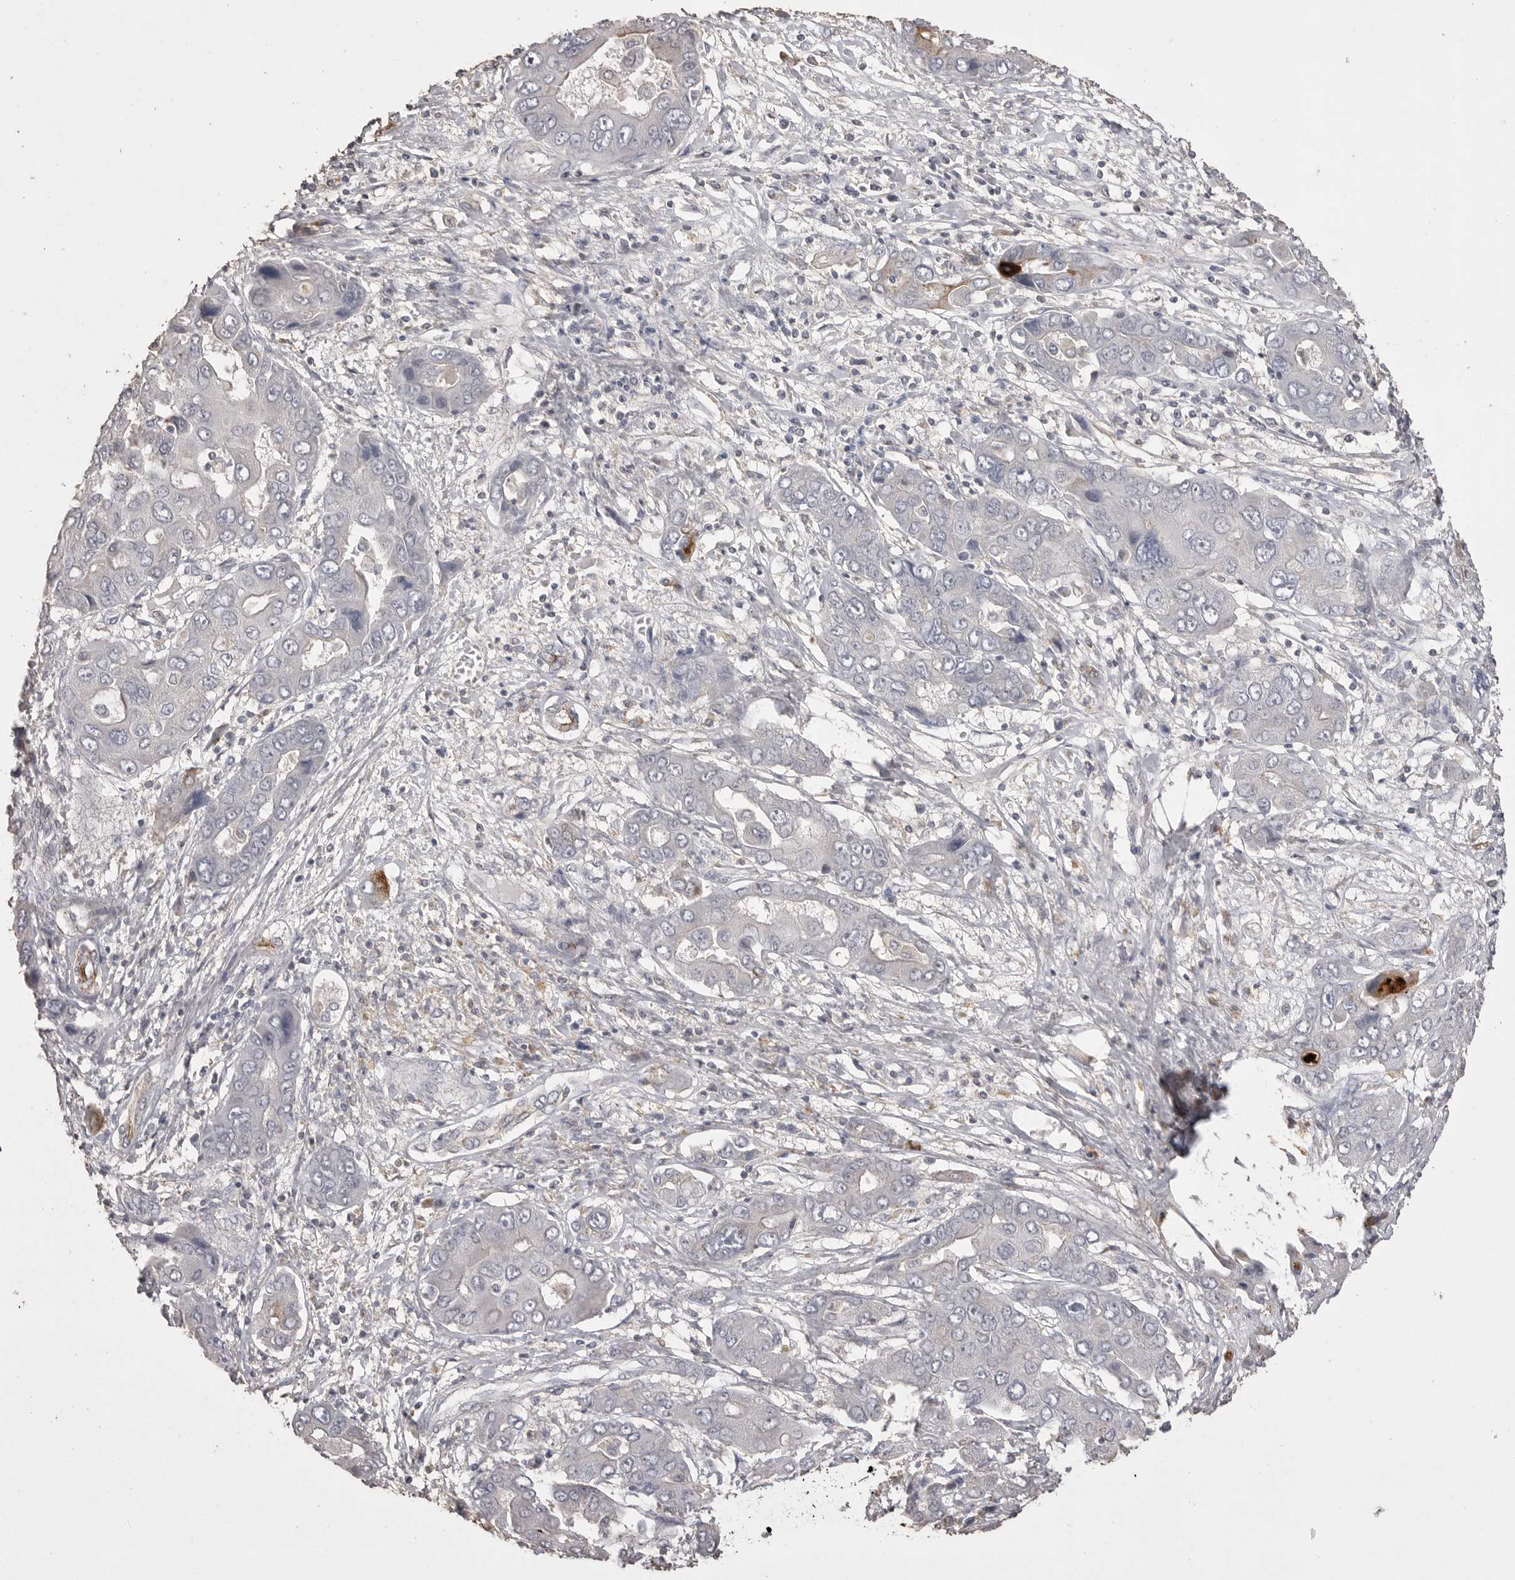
{"staining": {"intensity": "weak", "quantity": "<25%", "location": "cytoplasmic/membranous"}, "tissue": "liver cancer", "cell_type": "Tumor cells", "image_type": "cancer", "snomed": [{"axis": "morphology", "description": "Cholangiocarcinoma"}, {"axis": "topography", "description": "Liver"}], "caption": "High power microscopy micrograph of an immunohistochemistry (IHC) photomicrograph of liver cholangiocarcinoma, revealing no significant positivity in tumor cells.", "gene": "MMP7", "patient": {"sex": "male", "age": 67}}